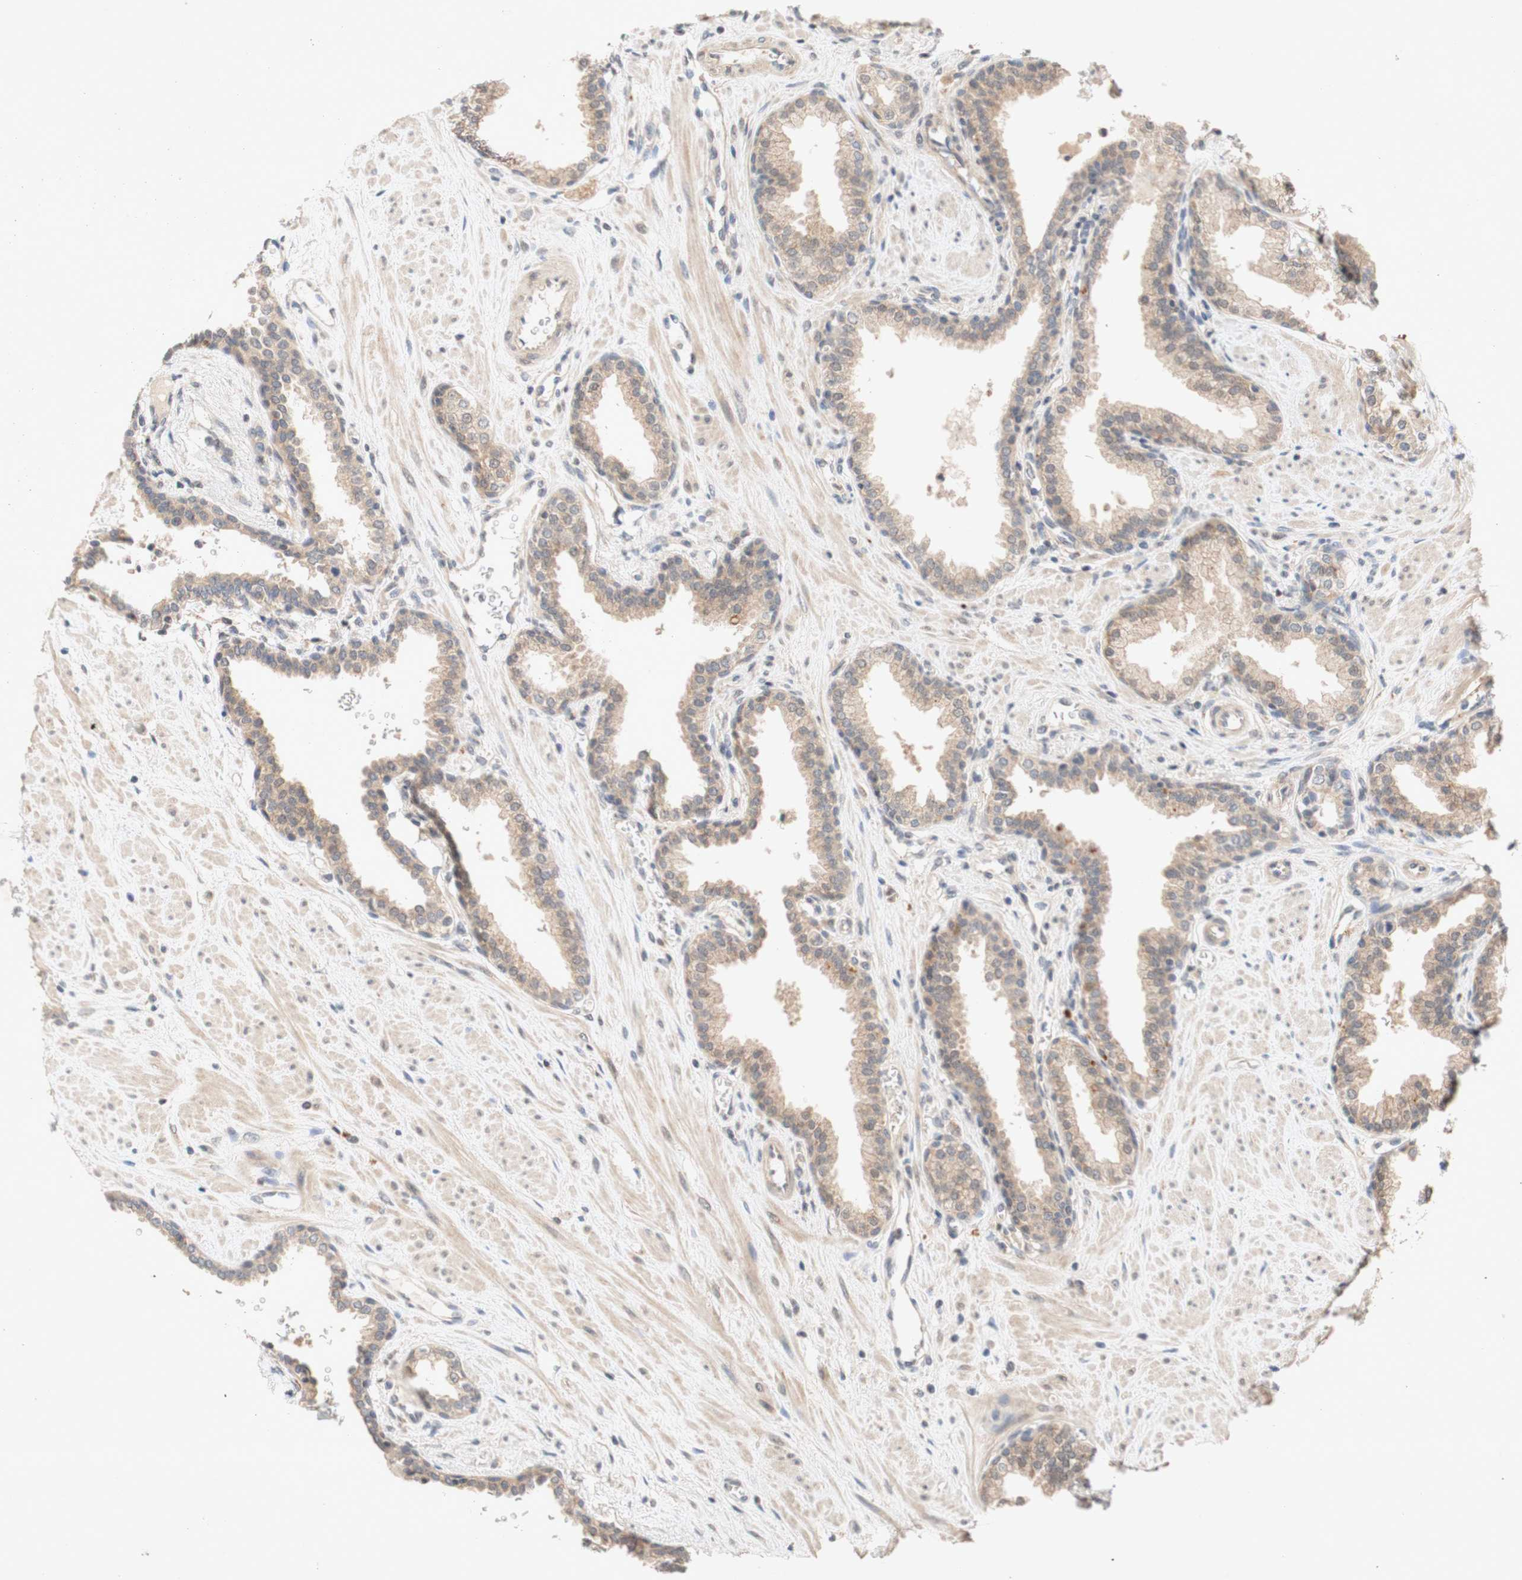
{"staining": {"intensity": "moderate", "quantity": ">75%", "location": "cytoplasmic/membranous,nuclear"}, "tissue": "prostate", "cell_type": "Glandular cells", "image_type": "normal", "snomed": [{"axis": "morphology", "description": "Normal tissue, NOS"}, {"axis": "topography", "description": "Prostate"}], "caption": "A medium amount of moderate cytoplasmic/membranous,nuclear expression is appreciated in about >75% of glandular cells in benign prostate.", "gene": "PIN1", "patient": {"sex": "male", "age": 51}}